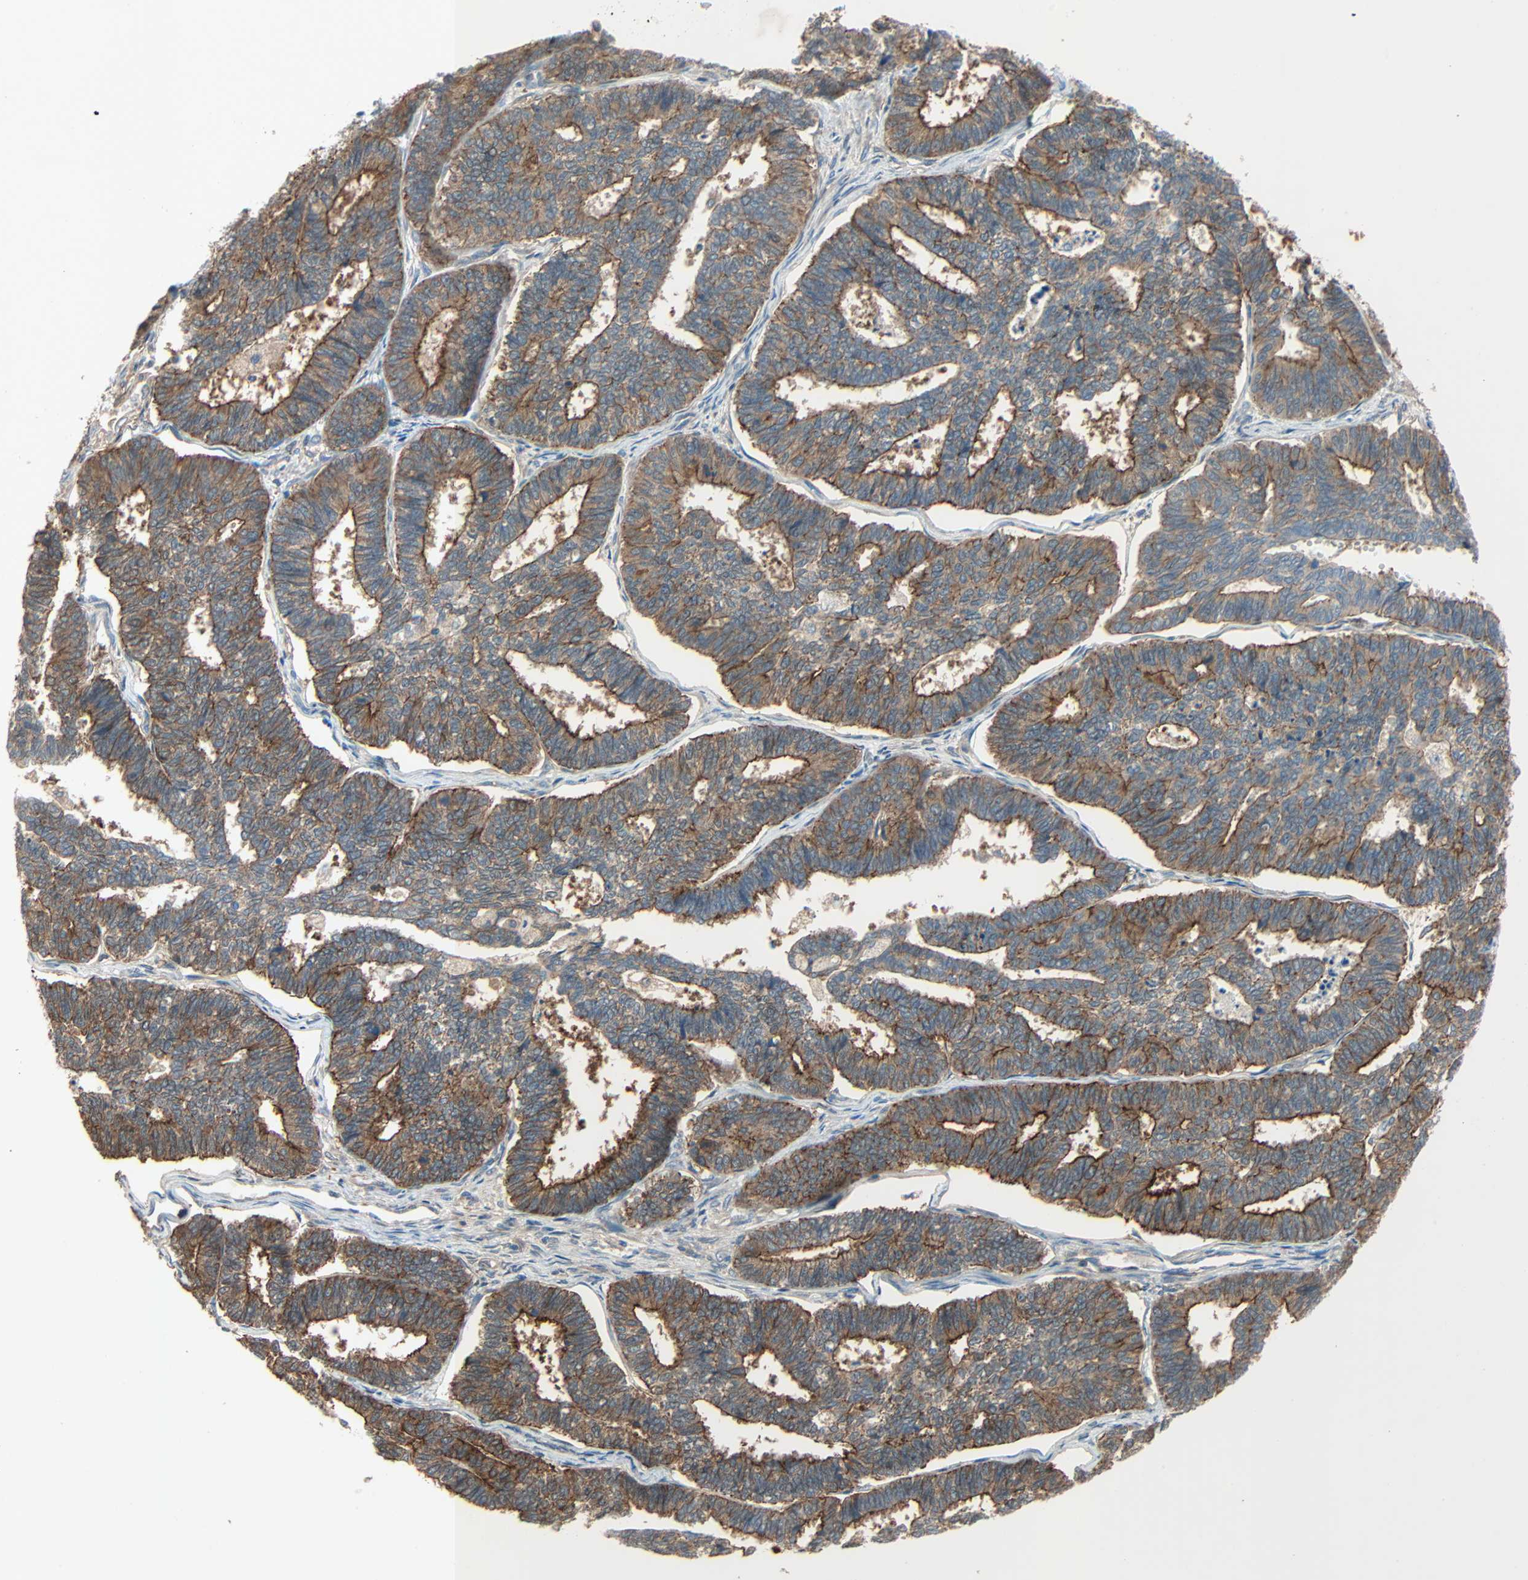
{"staining": {"intensity": "strong", "quantity": ">75%", "location": "cytoplasmic/membranous"}, "tissue": "endometrial cancer", "cell_type": "Tumor cells", "image_type": "cancer", "snomed": [{"axis": "morphology", "description": "Adenocarcinoma, NOS"}, {"axis": "topography", "description": "Endometrium"}], "caption": "Approximately >75% of tumor cells in adenocarcinoma (endometrial) display strong cytoplasmic/membranous protein staining as visualized by brown immunohistochemical staining.", "gene": "TNFRSF12A", "patient": {"sex": "female", "age": 70}}